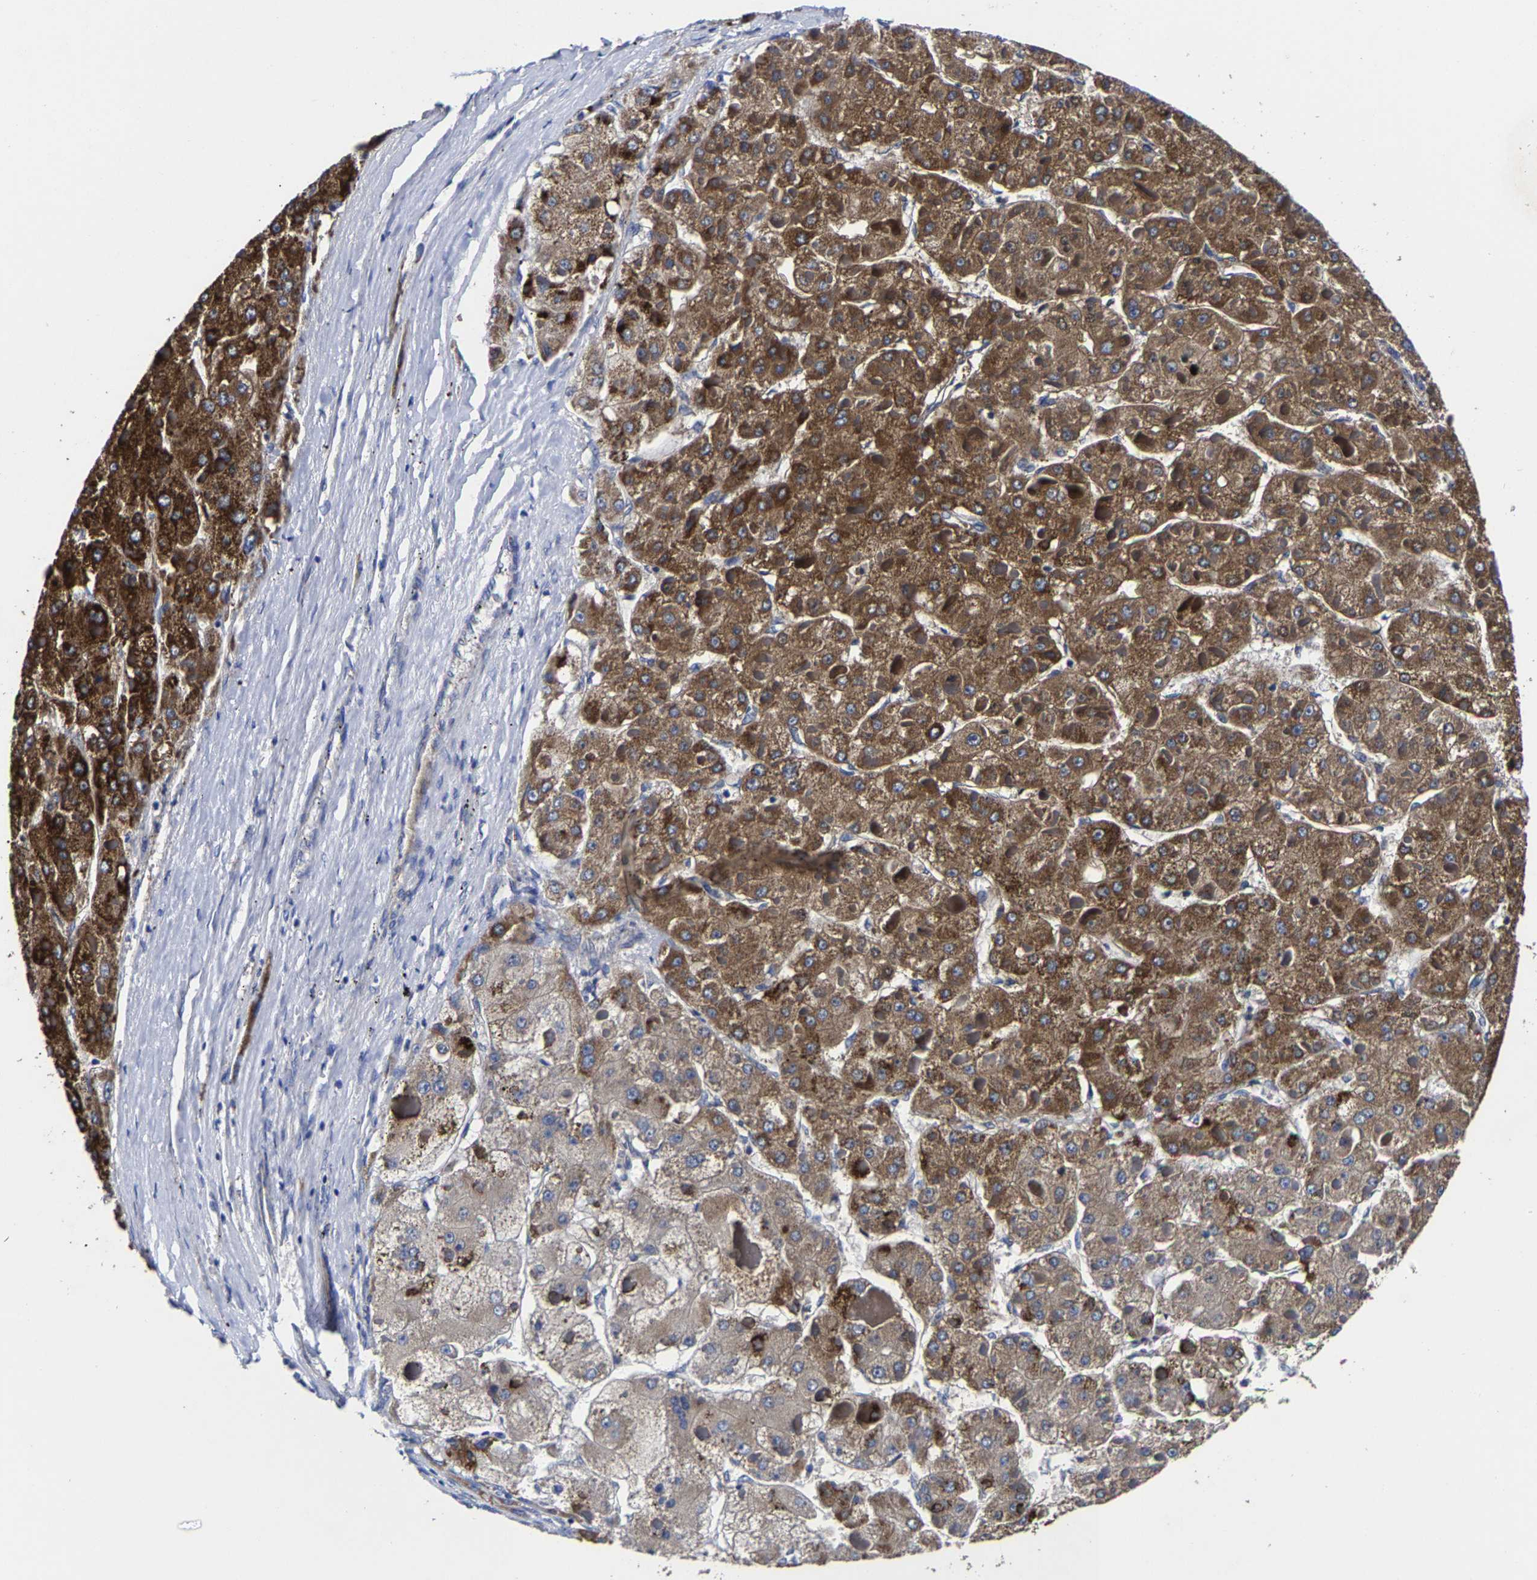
{"staining": {"intensity": "moderate", "quantity": ">75%", "location": "cytoplasmic/membranous"}, "tissue": "liver cancer", "cell_type": "Tumor cells", "image_type": "cancer", "snomed": [{"axis": "morphology", "description": "Carcinoma, Hepatocellular, NOS"}, {"axis": "topography", "description": "Liver"}], "caption": "Liver hepatocellular carcinoma stained for a protein (brown) displays moderate cytoplasmic/membranous positive staining in about >75% of tumor cells.", "gene": "AASS", "patient": {"sex": "female", "age": 73}}